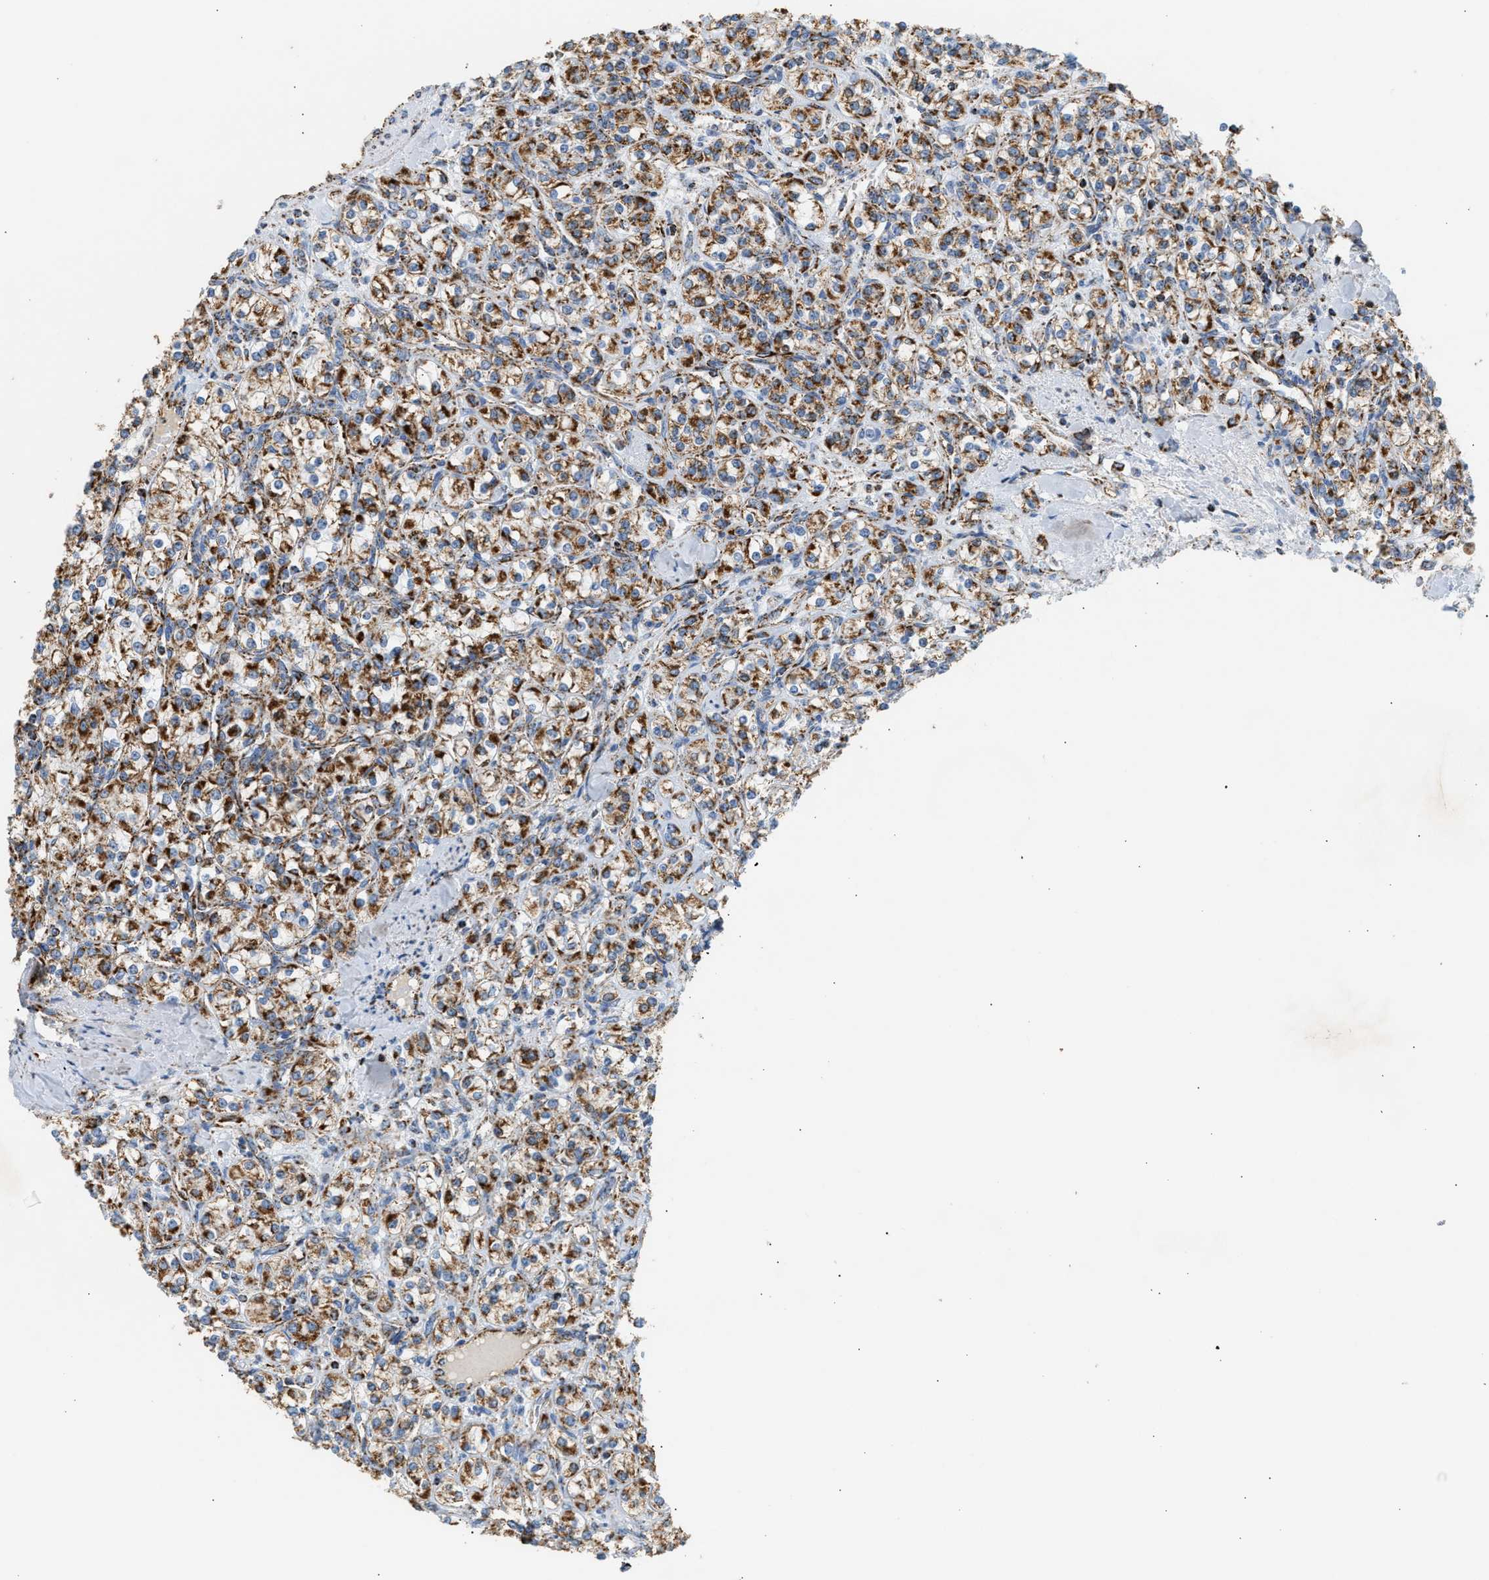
{"staining": {"intensity": "strong", "quantity": ">75%", "location": "cytoplasmic/membranous"}, "tissue": "renal cancer", "cell_type": "Tumor cells", "image_type": "cancer", "snomed": [{"axis": "morphology", "description": "Adenocarcinoma, NOS"}, {"axis": "topography", "description": "Kidney"}], "caption": "This is an image of immunohistochemistry staining of renal cancer (adenocarcinoma), which shows strong positivity in the cytoplasmic/membranous of tumor cells.", "gene": "OGDH", "patient": {"sex": "male", "age": 77}}